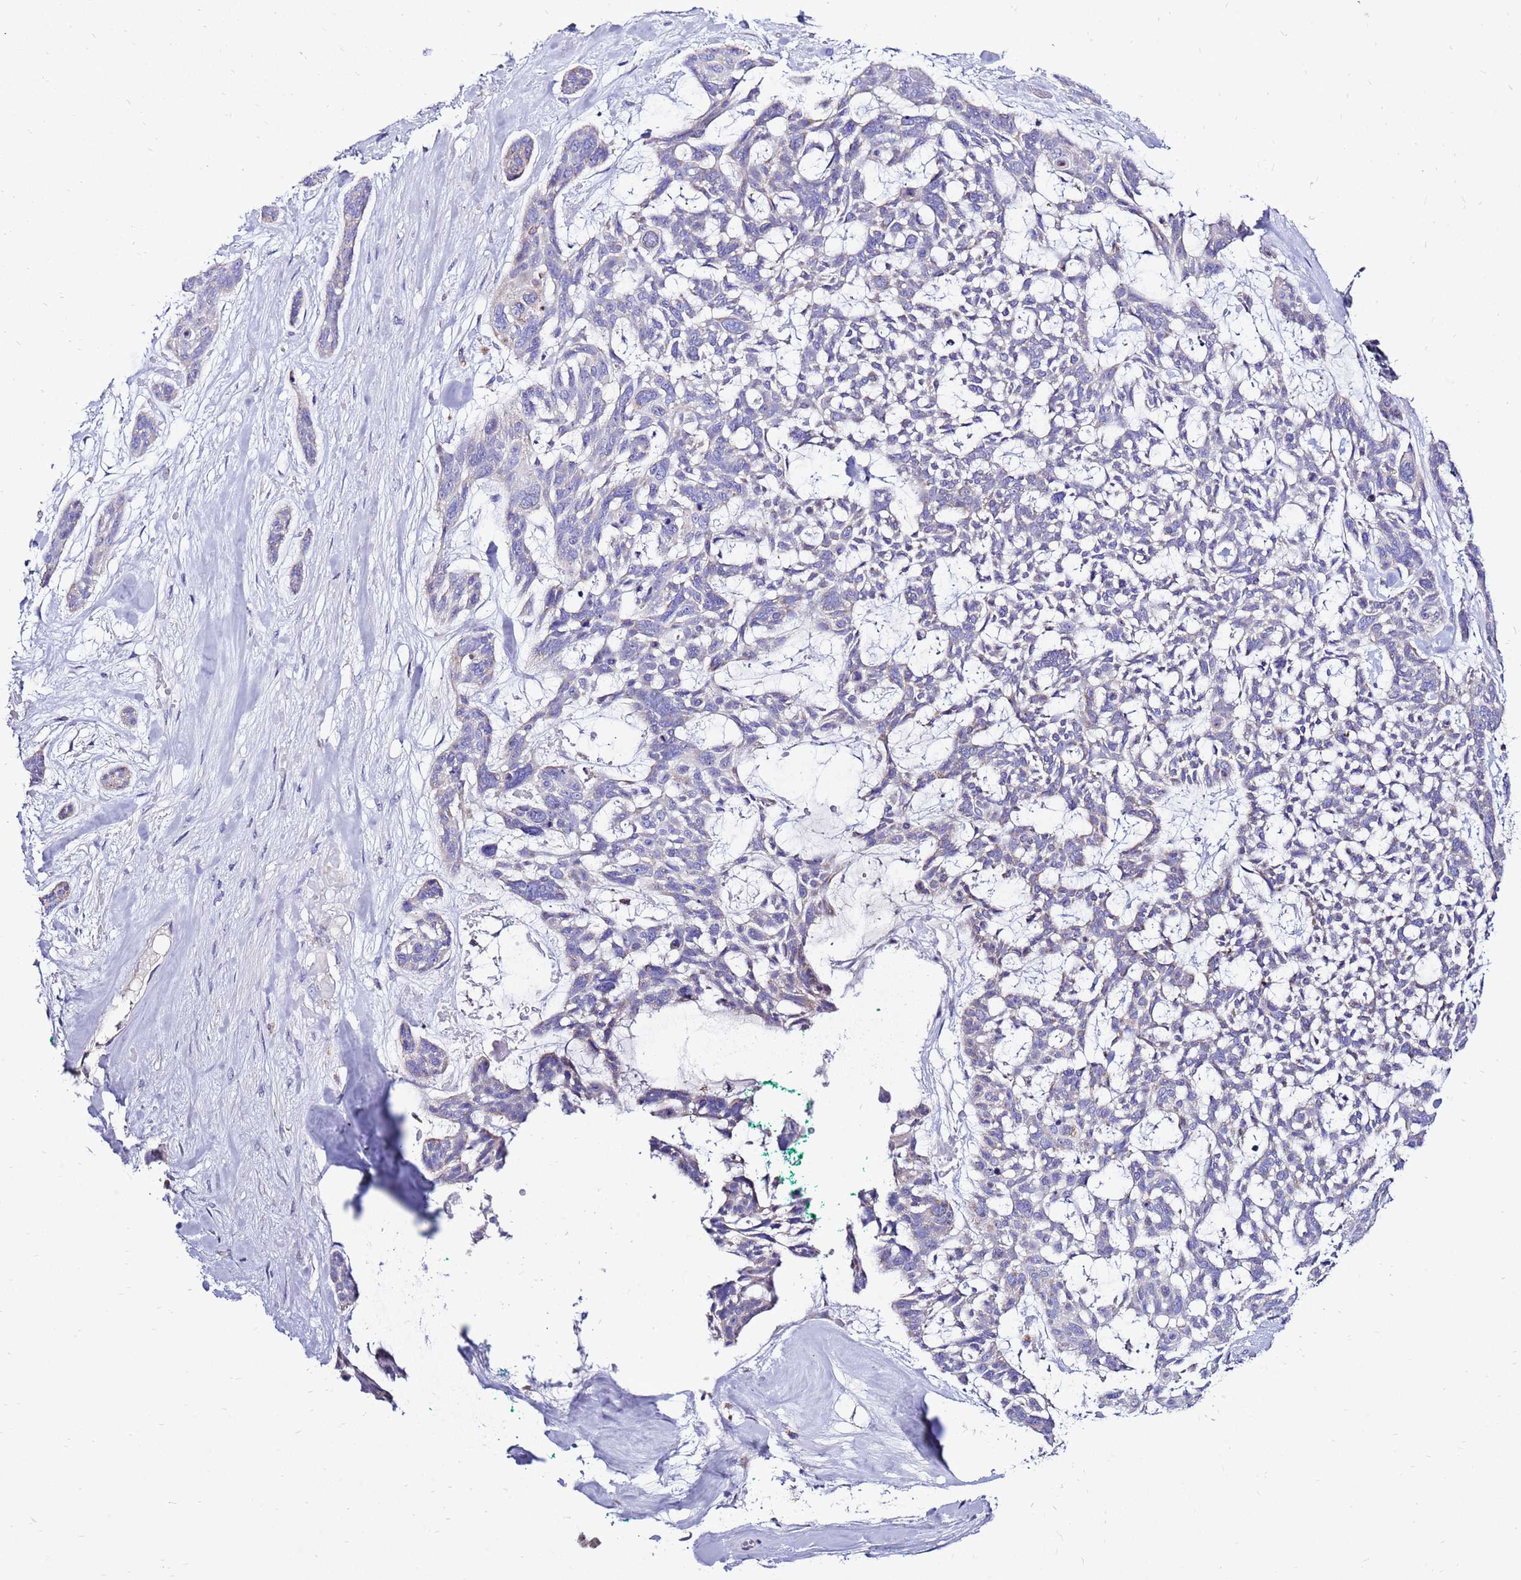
{"staining": {"intensity": "negative", "quantity": "none", "location": "none"}, "tissue": "skin cancer", "cell_type": "Tumor cells", "image_type": "cancer", "snomed": [{"axis": "morphology", "description": "Basal cell carcinoma"}, {"axis": "topography", "description": "Skin"}], "caption": "Immunohistochemistry micrograph of neoplastic tissue: basal cell carcinoma (skin) stained with DAB (3,3'-diaminobenzidine) shows no significant protein positivity in tumor cells. Brightfield microscopy of IHC stained with DAB (3,3'-diaminobenzidine) (brown) and hematoxylin (blue), captured at high magnification.", "gene": "IGF1R", "patient": {"sex": "male", "age": 88}}